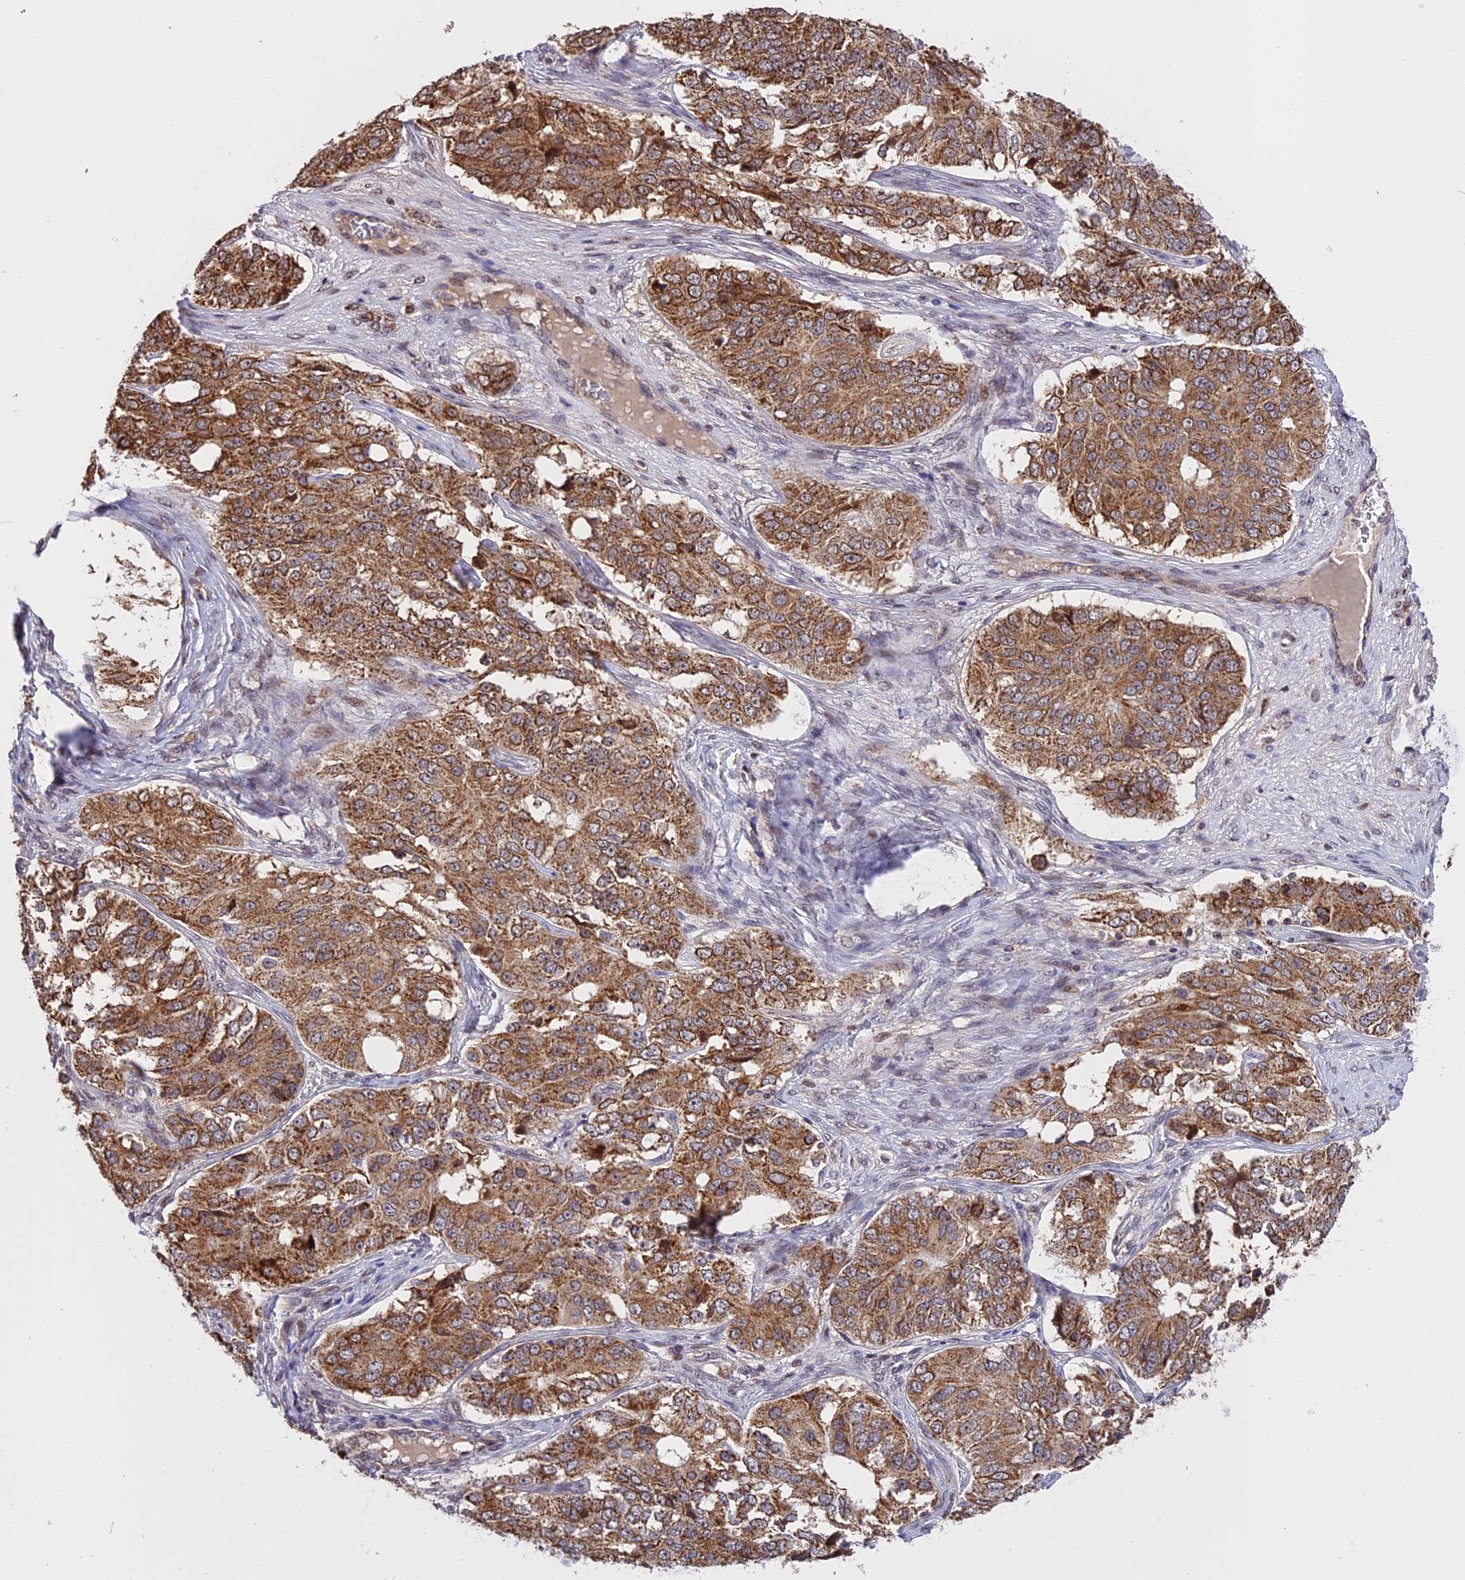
{"staining": {"intensity": "strong", "quantity": ">75%", "location": "cytoplasmic/membranous"}, "tissue": "ovarian cancer", "cell_type": "Tumor cells", "image_type": "cancer", "snomed": [{"axis": "morphology", "description": "Carcinoma, endometroid"}, {"axis": "topography", "description": "Ovary"}], "caption": "Immunohistochemical staining of human endometroid carcinoma (ovarian) shows high levels of strong cytoplasmic/membranous staining in approximately >75% of tumor cells.", "gene": "RERGL", "patient": {"sex": "female", "age": 51}}